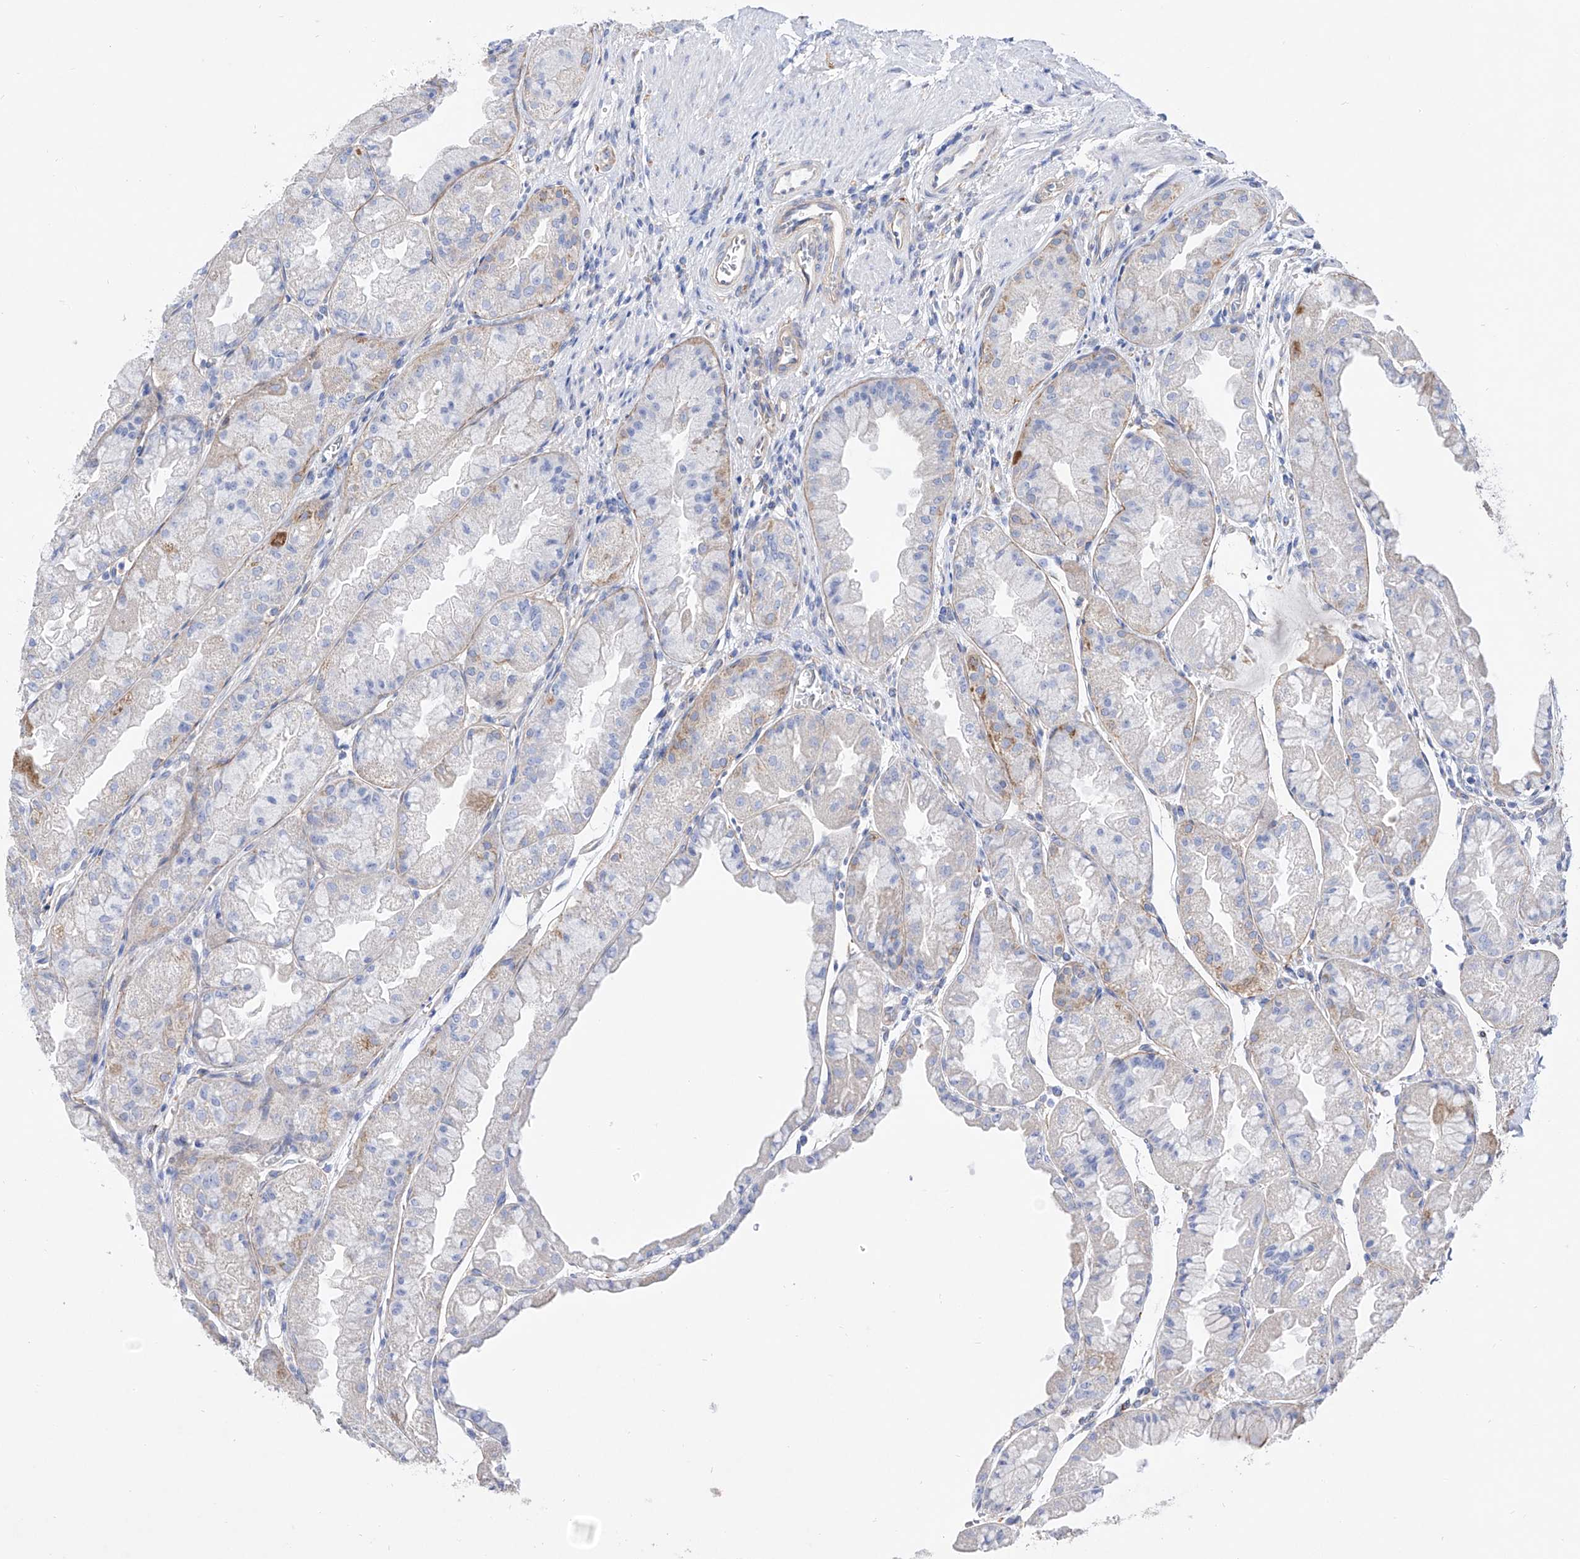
{"staining": {"intensity": "weak", "quantity": "<25%", "location": "cytoplasmic/membranous"}, "tissue": "stomach", "cell_type": "Glandular cells", "image_type": "normal", "snomed": [{"axis": "morphology", "description": "Normal tissue, NOS"}, {"axis": "topography", "description": "Stomach, upper"}], "caption": "Protein analysis of benign stomach exhibits no significant positivity in glandular cells.", "gene": "ZNF653", "patient": {"sex": "male", "age": 47}}